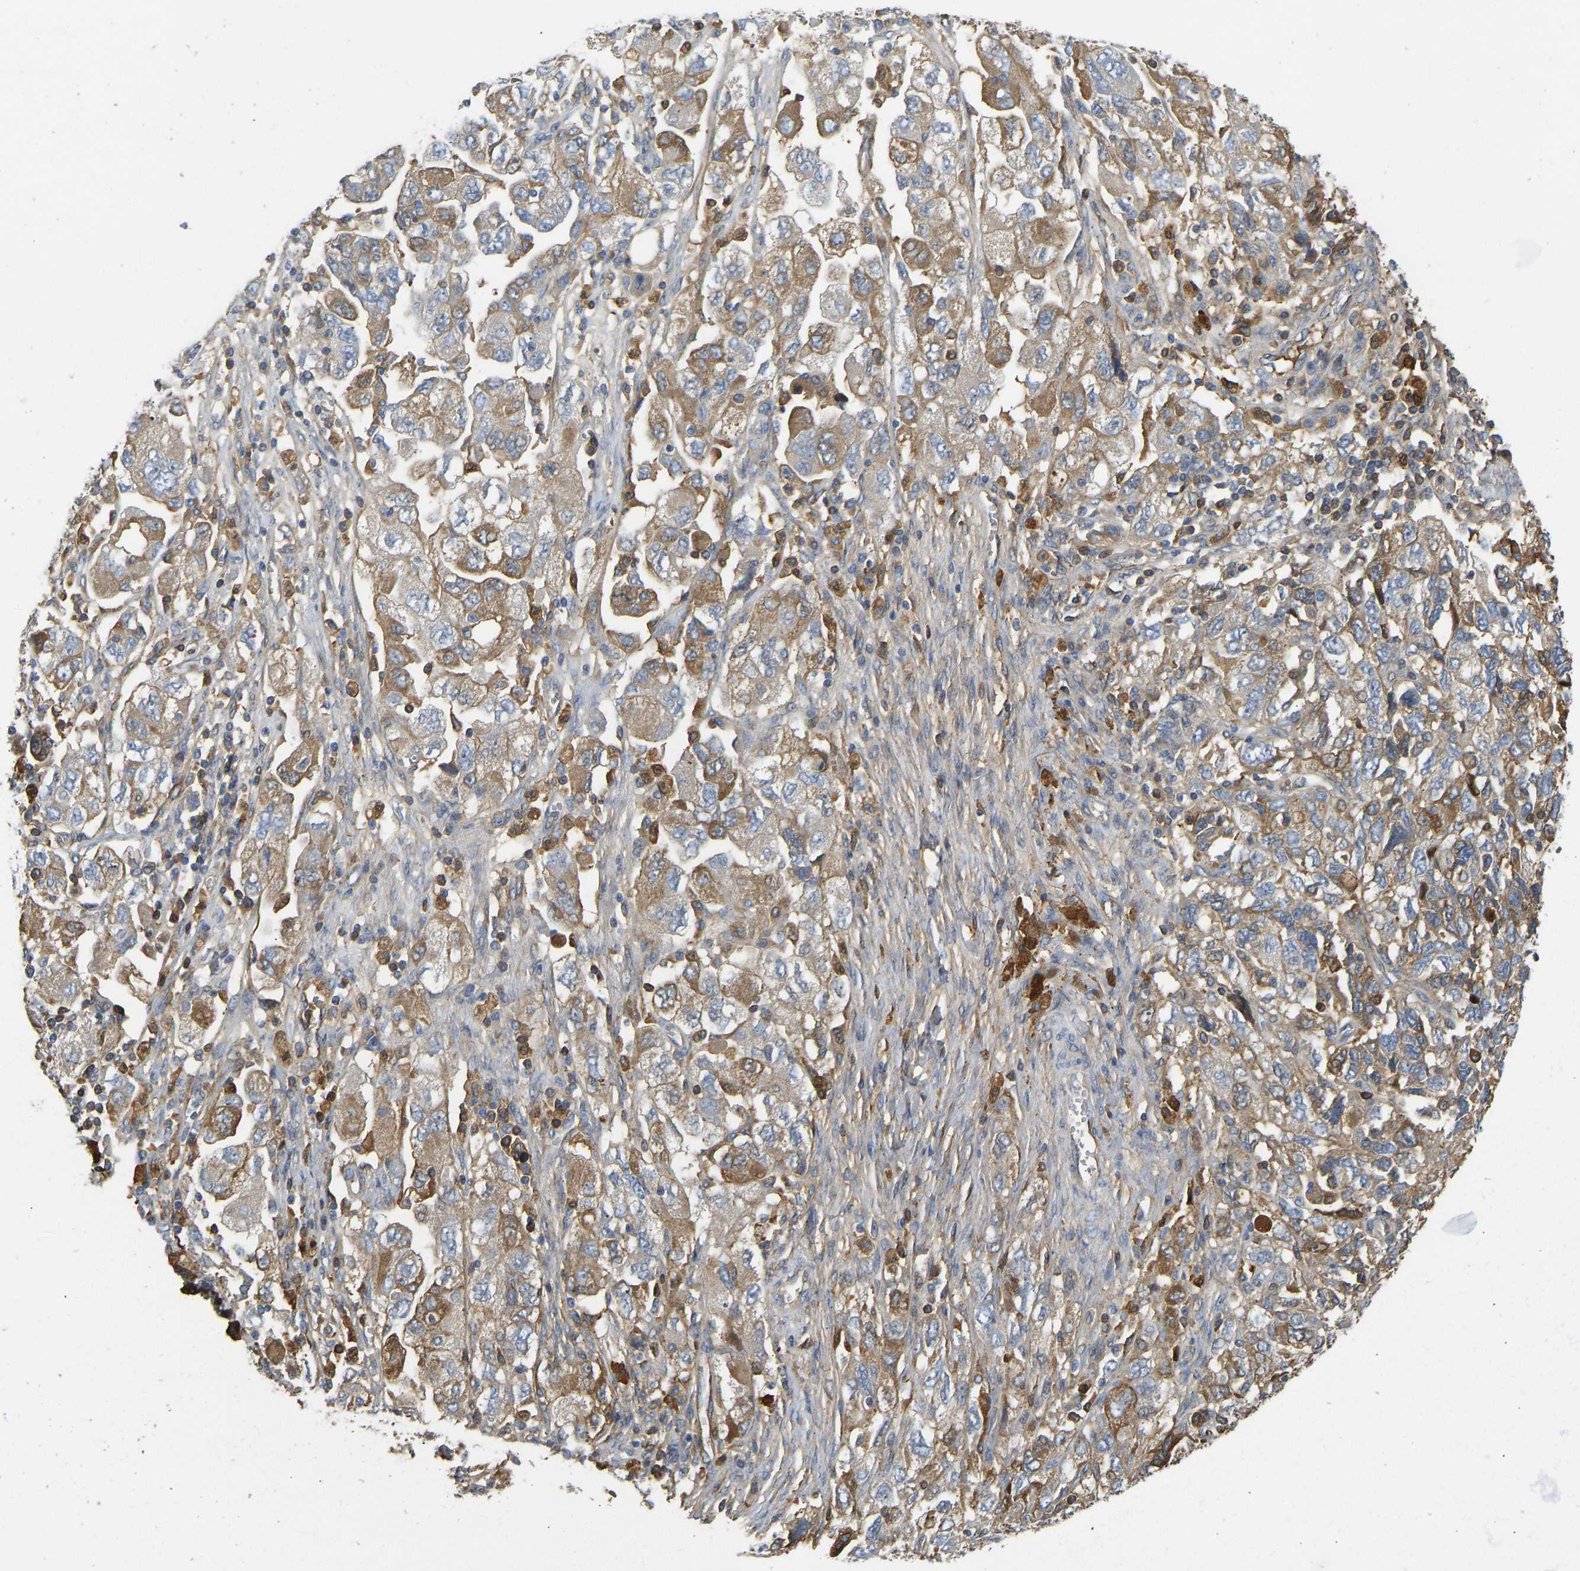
{"staining": {"intensity": "moderate", "quantity": ">75%", "location": "cytoplasmic/membranous"}, "tissue": "ovarian cancer", "cell_type": "Tumor cells", "image_type": "cancer", "snomed": [{"axis": "morphology", "description": "Carcinoma, NOS"}, {"axis": "morphology", "description": "Cystadenocarcinoma, serous, NOS"}, {"axis": "topography", "description": "Ovary"}], "caption": "IHC image of neoplastic tissue: human serous cystadenocarcinoma (ovarian) stained using immunohistochemistry (IHC) reveals medium levels of moderate protein expression localized specifically in the cytoplasmic/membranous of tumor cells, appearing as a cytoplasmic/membranous brown color.", "gene": "VCPKMT", "patient": {"sex": "female", "age": 69}}